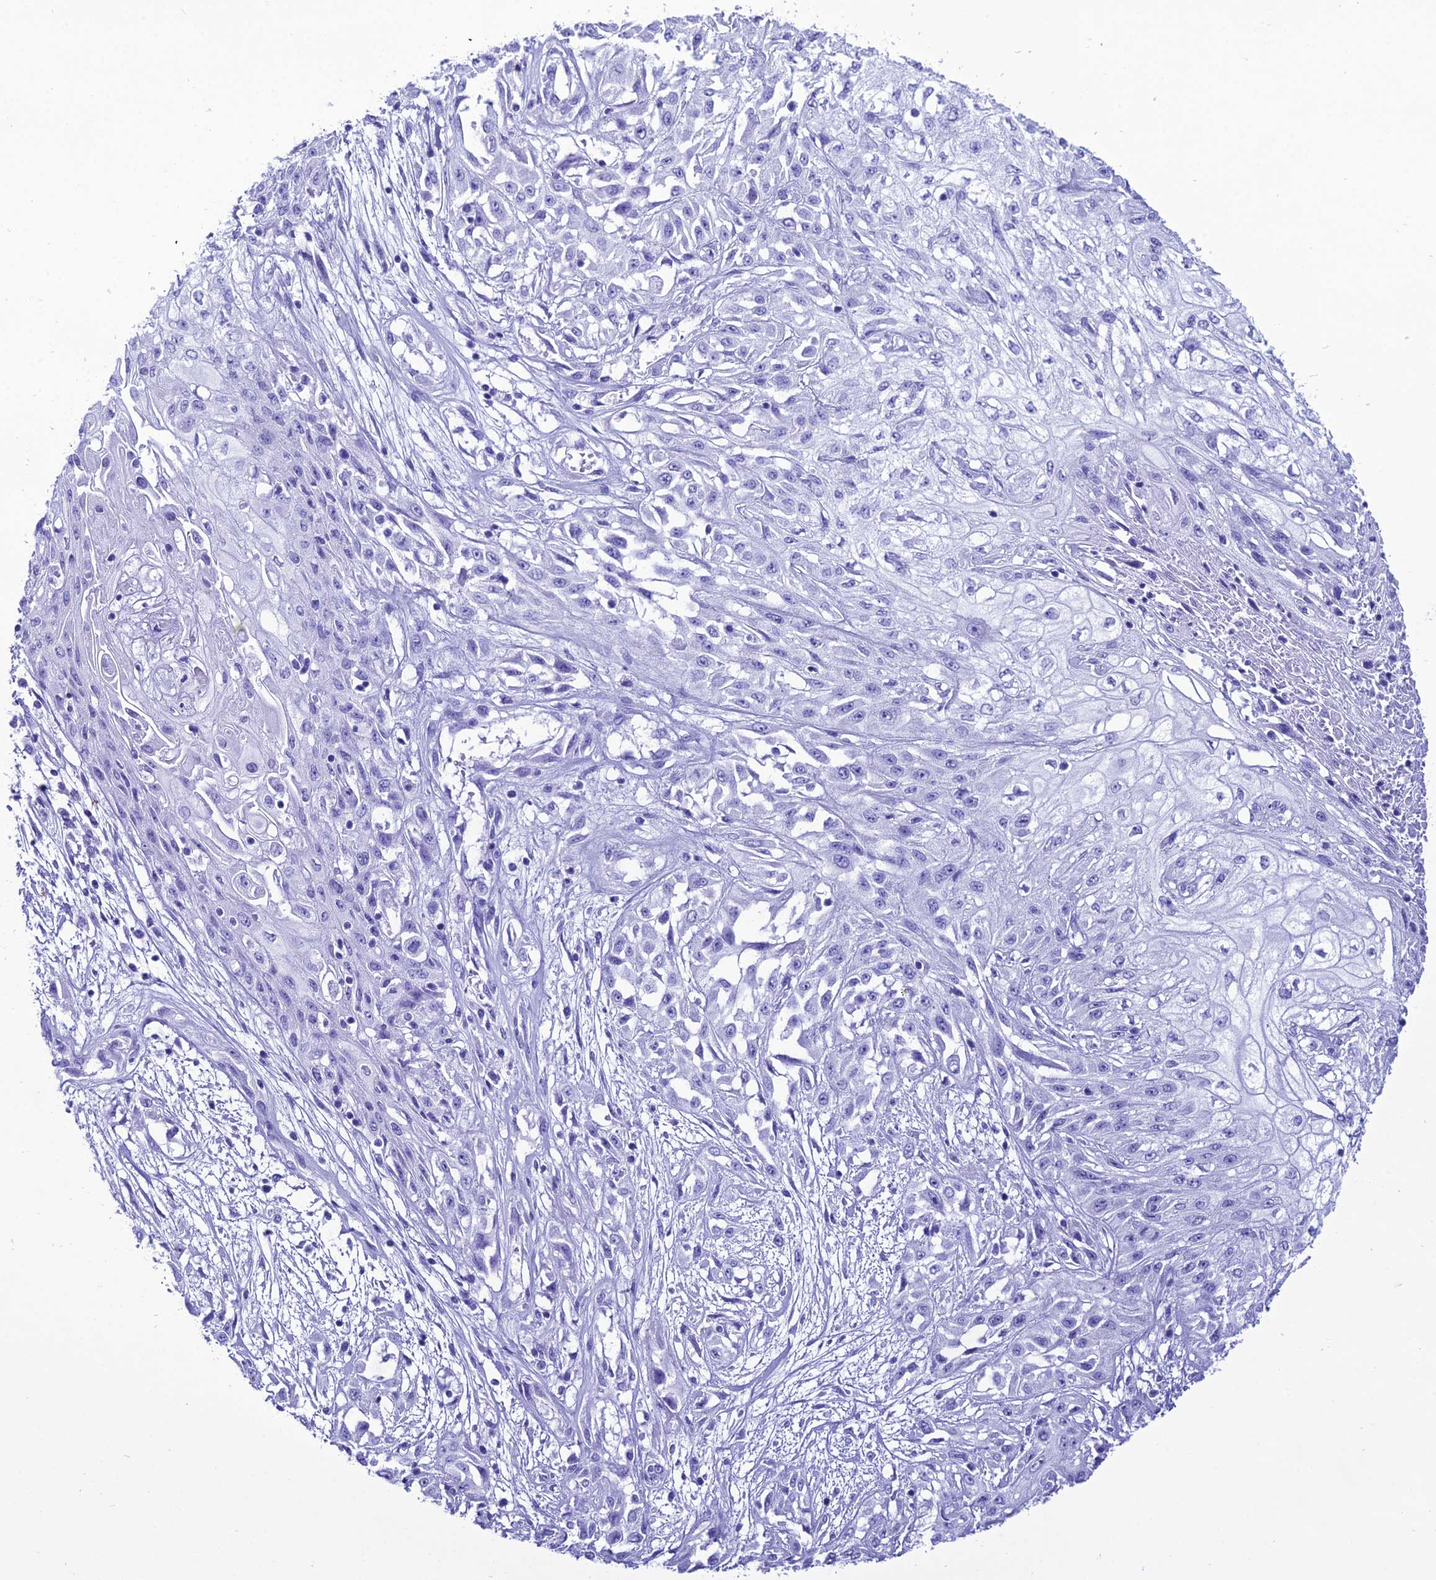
{"staining": {"intensity": "negative", "quantity": "none", "location": "none"}, "tissue": "skin cancer", "cell_type": "Tumor cells", "image_type": "cancer", "snomed": [{"axis": "morphology", "description": "Squamous cell carcinoma, NOS"}, {"axis": "morphology", "description": "Squamous cell carcinoma, metastatic, NOS"}, {"axis": "topography", "description": "Skin"}, {"axis": "topography", "description": "Lymph node"}], "caption": "Tumor cells are negative for brown protein staining in skin cancer. Brightfield microscopy of immunohistochemistry (IHC) stained with DAB (3,3'-diaminobenzidine) (brown) and hematoxylin (blue), captured at high magnification.", "gene": "PNMA5", "patient": {"sex": "male", "age": 75}}